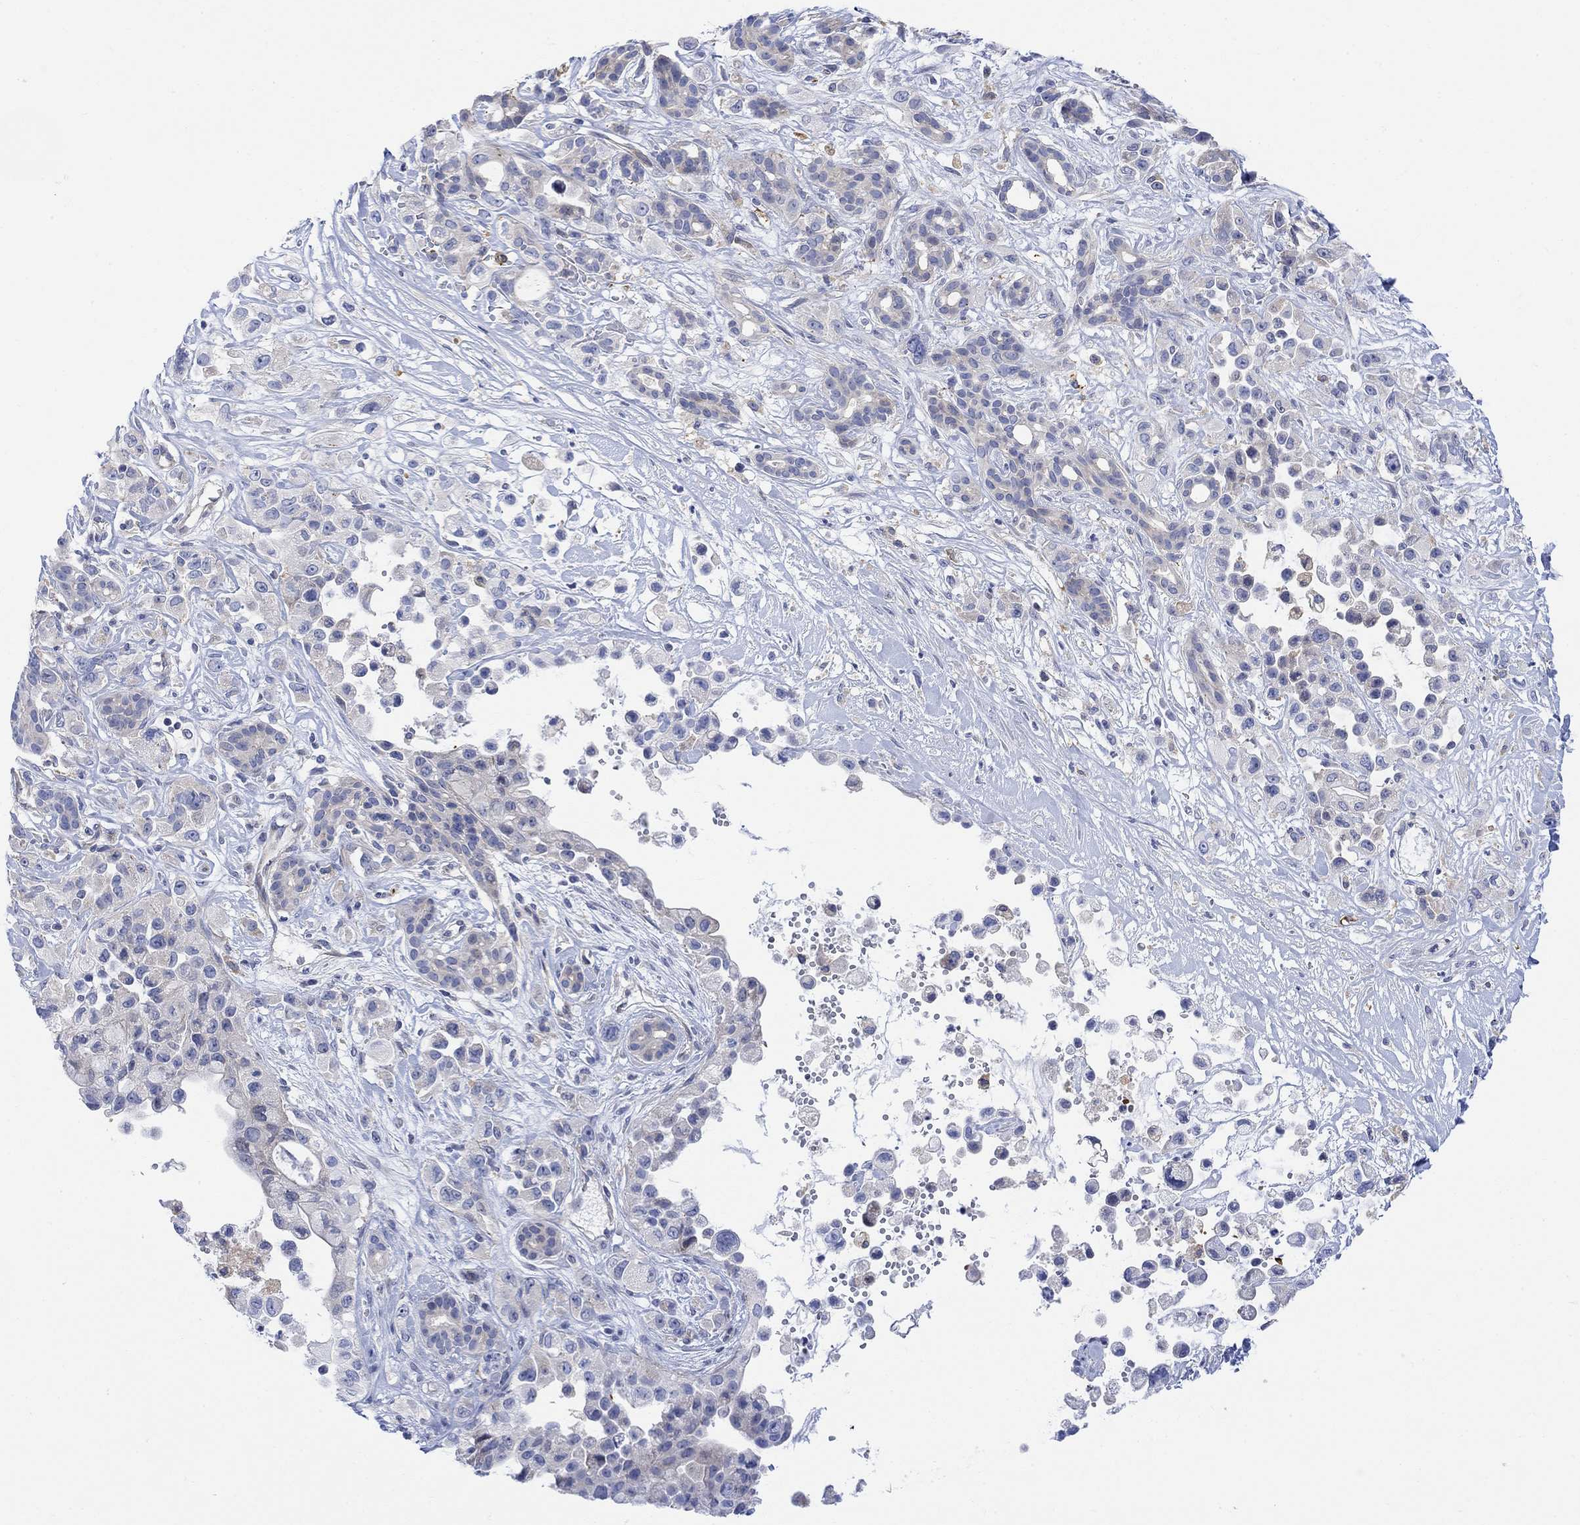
{"staining": {"intensity": "negative", "quantity": "none", "location": "none"}, "tissue": "pancreatic cancer", "cell_type": "Tumor cells", "image_type": "cancer", "snomed": [{"axis": "morphology", "description": "Adenocarcinoma, NOS"}, {"axis": "topography", "description": "Pancreas"}], "caption": "Tumor cells show no significant protein staining in pancreatic cancer (adenocarcinoma).", "gene": "ARSK", "patient": {"sex": "male", "age": 44}}